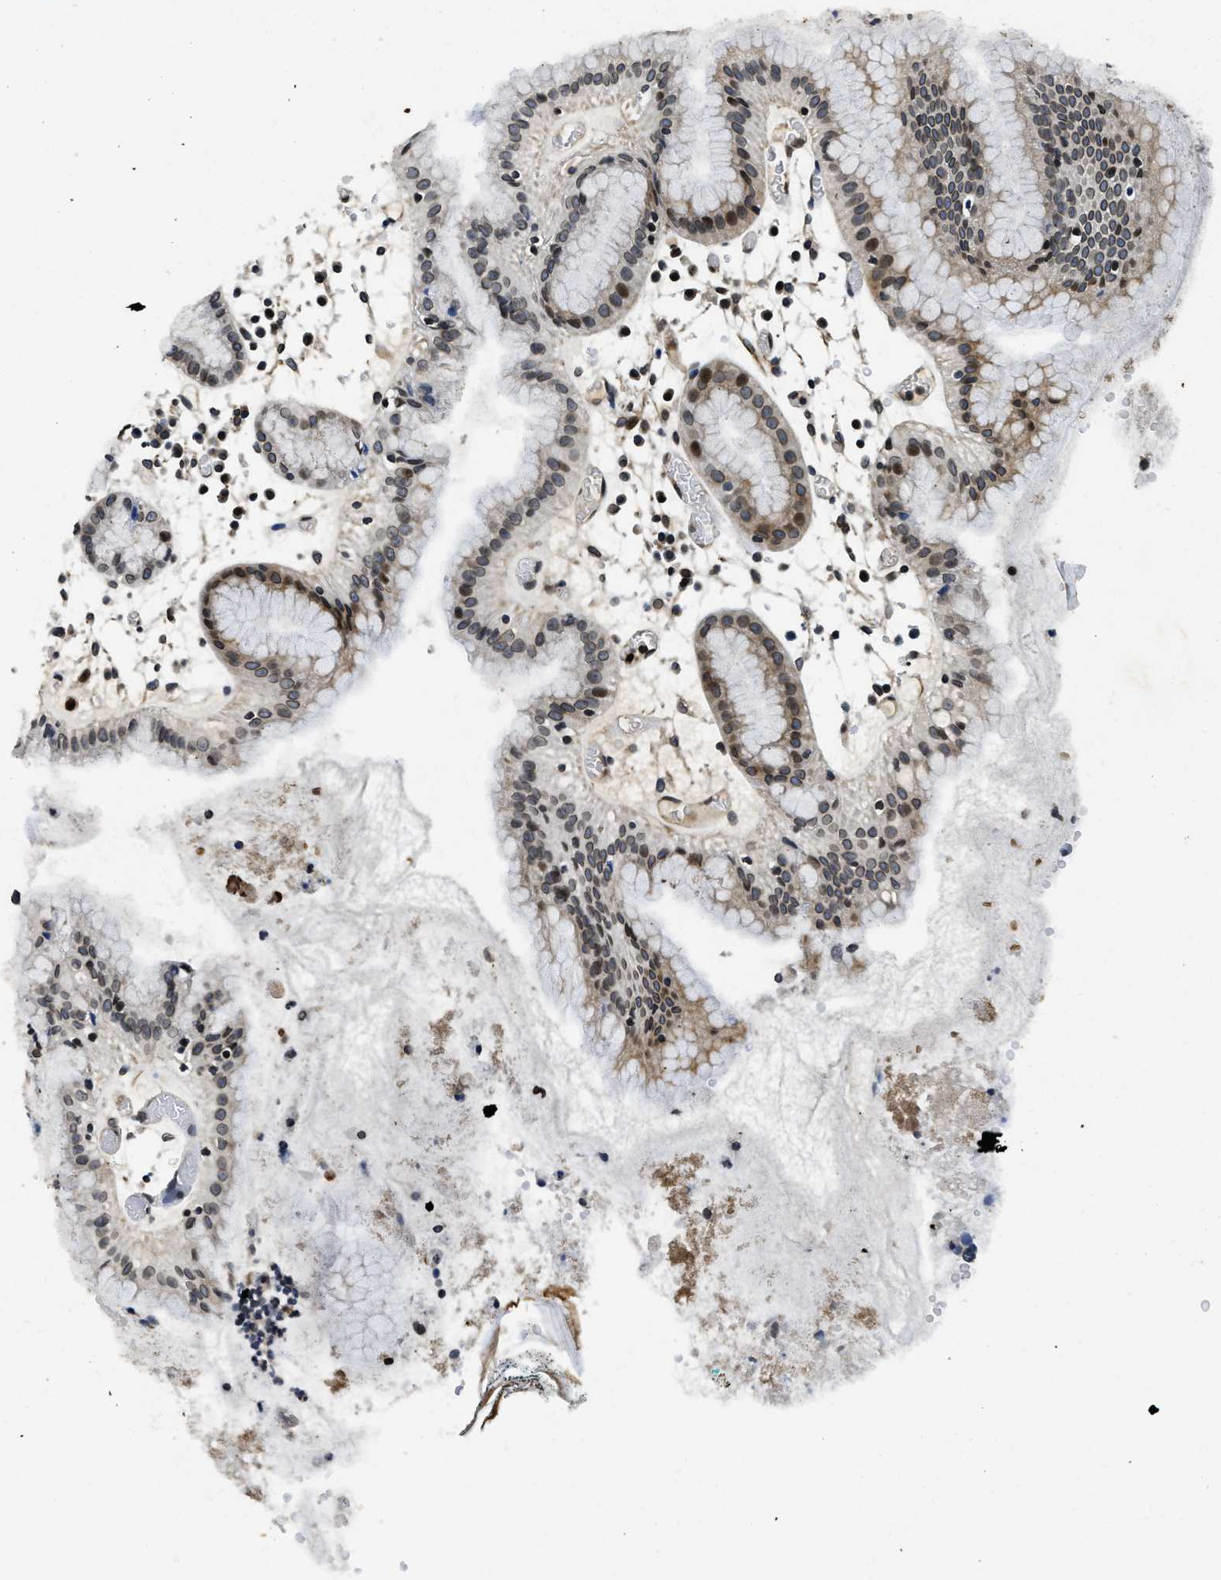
{"staining": {"intensity": "moderate", "quantity": "25%-75%", "location": "cytoplasmic/membranous,nuclear"}, "tissue": "stomach", "cell_type": "Glandular cells", "image_type": "normal", "snomed": [{"axis": "morphology", "description": "Normal tissue, NOS"}, {"axis": "topography", "description": "Stomach"}, {"axis": "topography", "description": "Stomach, lower"}], "caption": "Human stomach stained for a protein (brown) displays moderate cytoplasmic/membranous,nuclear positive expression in approximately 25%-75% of glandular cells.", "gene": "ZC3HC1", "patient": {"sex": "female", "age": 75}}